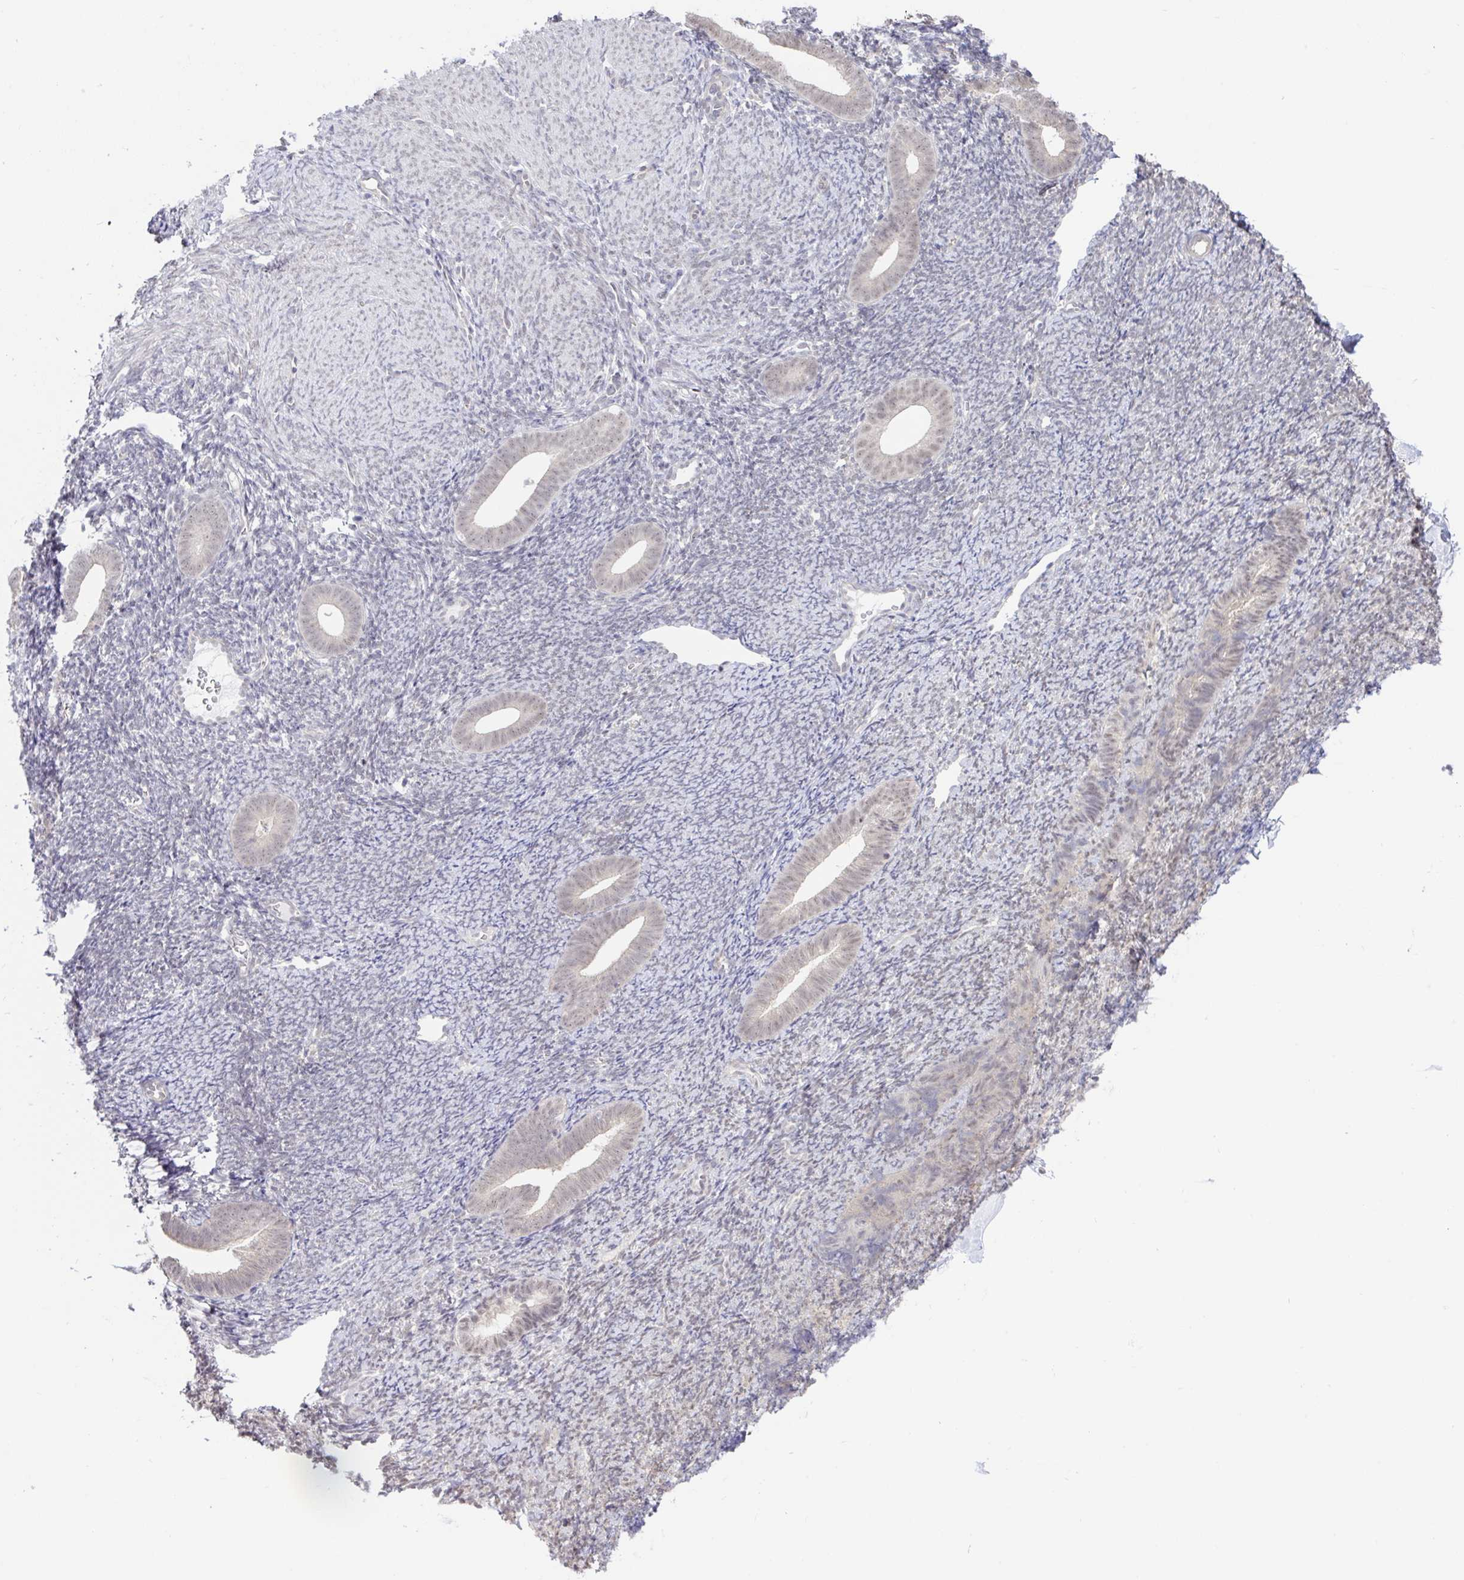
{"staining": {"intensity": "weak", "quantity": "<25%", "location": "nuclear"}, "tissue": "endometrium", "cell_type": "Cells in endometrial stroma", "image_type": "normal", "snomed": [{"axis": "morphology", "description": "Normal tissue, NOS"}, {"axis": "topography", "description": "Endometrium"}], "caption": "A high-resolution photomicrograph shows immunohistochemistry staining of normal endometrium, which reveals no significant positivity in cells in endometrial stroma.", "gene": "HYPK", "patient": {"sex": "female", "age": 39}}